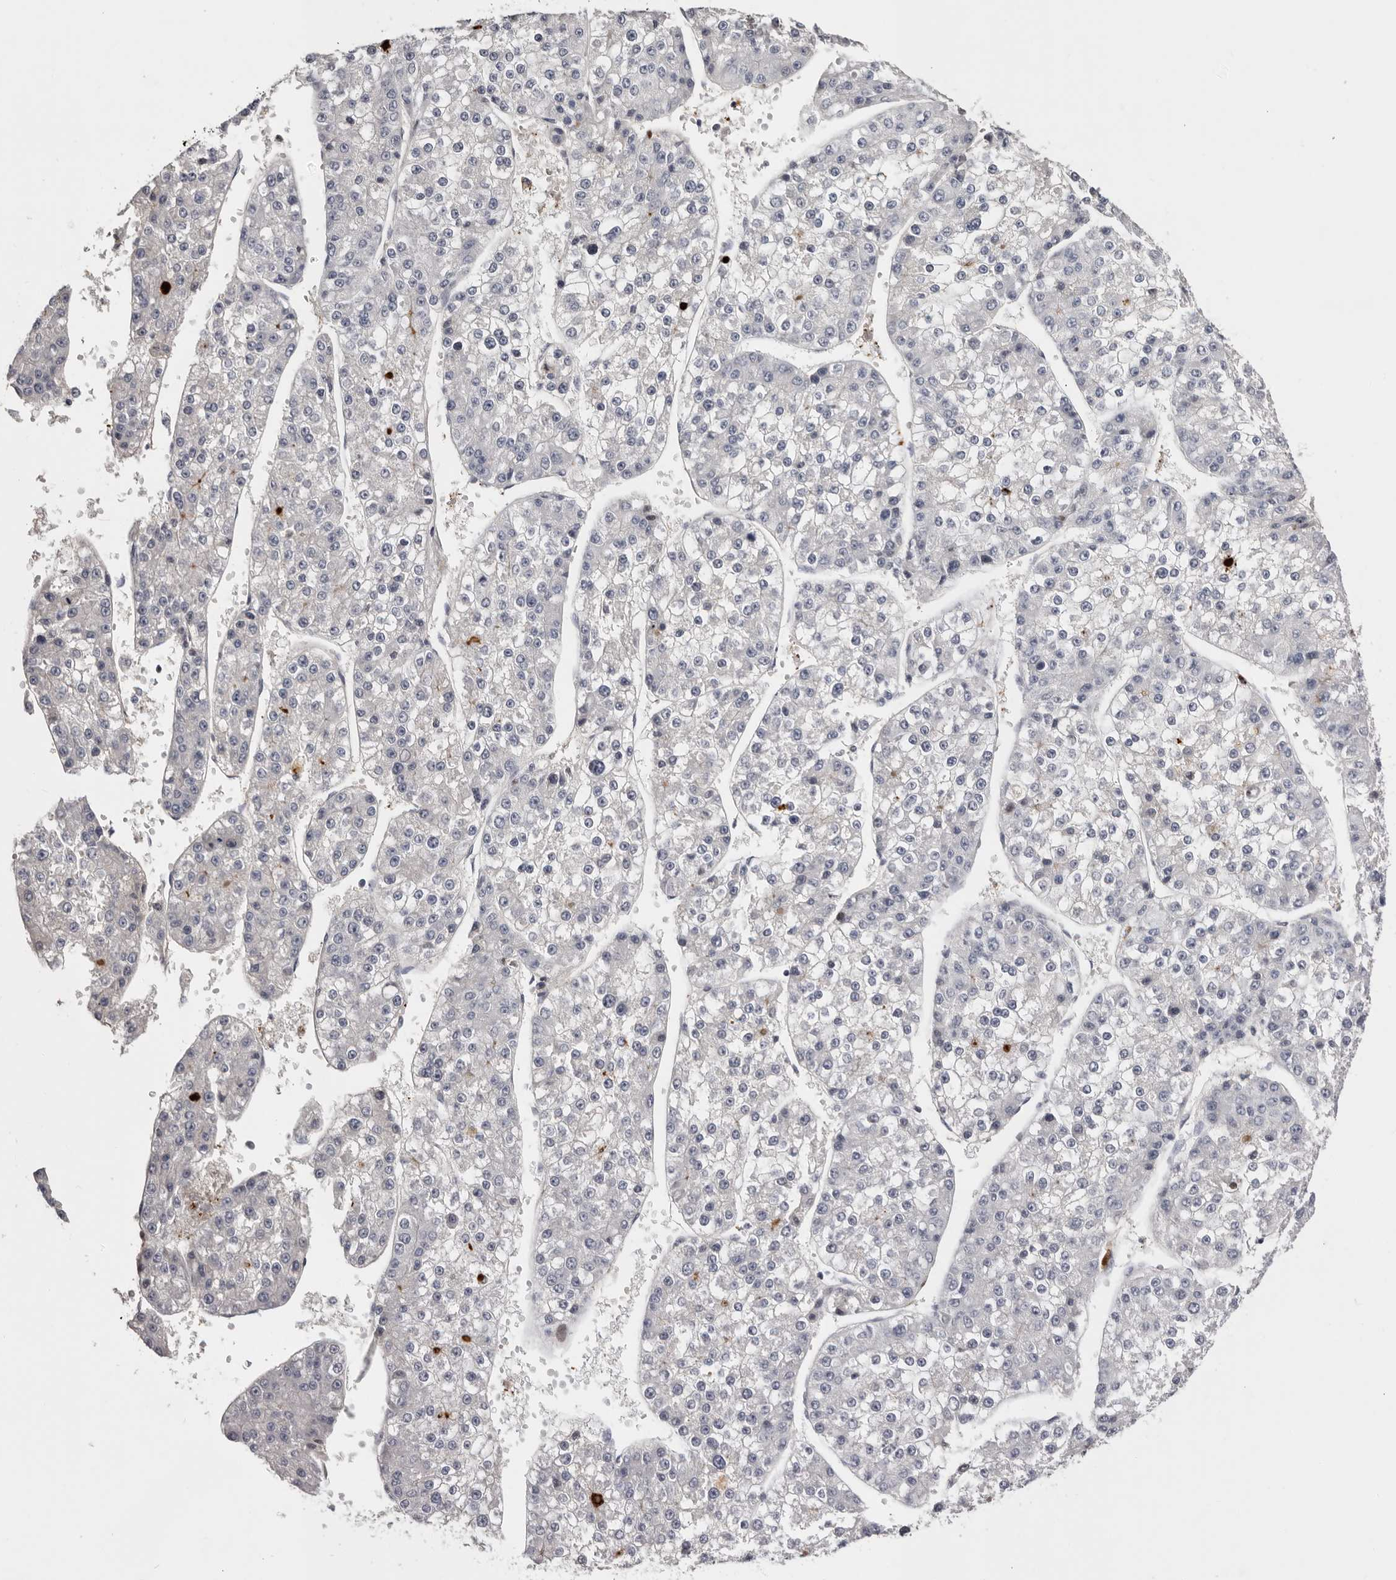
{"staining": {"intensity": "negative", "quantity": "none", "location": "none"}, "tissue": "liver cancer", "cell_type": "Tumor cells", "image_type": "cancer", "snomed": [{"axis": "morphology", "description": "Carcinoma, Hepatocellular, NOS"}, {"axis": "topography", "description": "Liver"}], "caption": "Photomicrograph shows no significant protein positivity in tumor cells of liver hepatocellular carcinoma.", "gene": "KLHL38", "patient": {"sex": "female", "age": 73}}